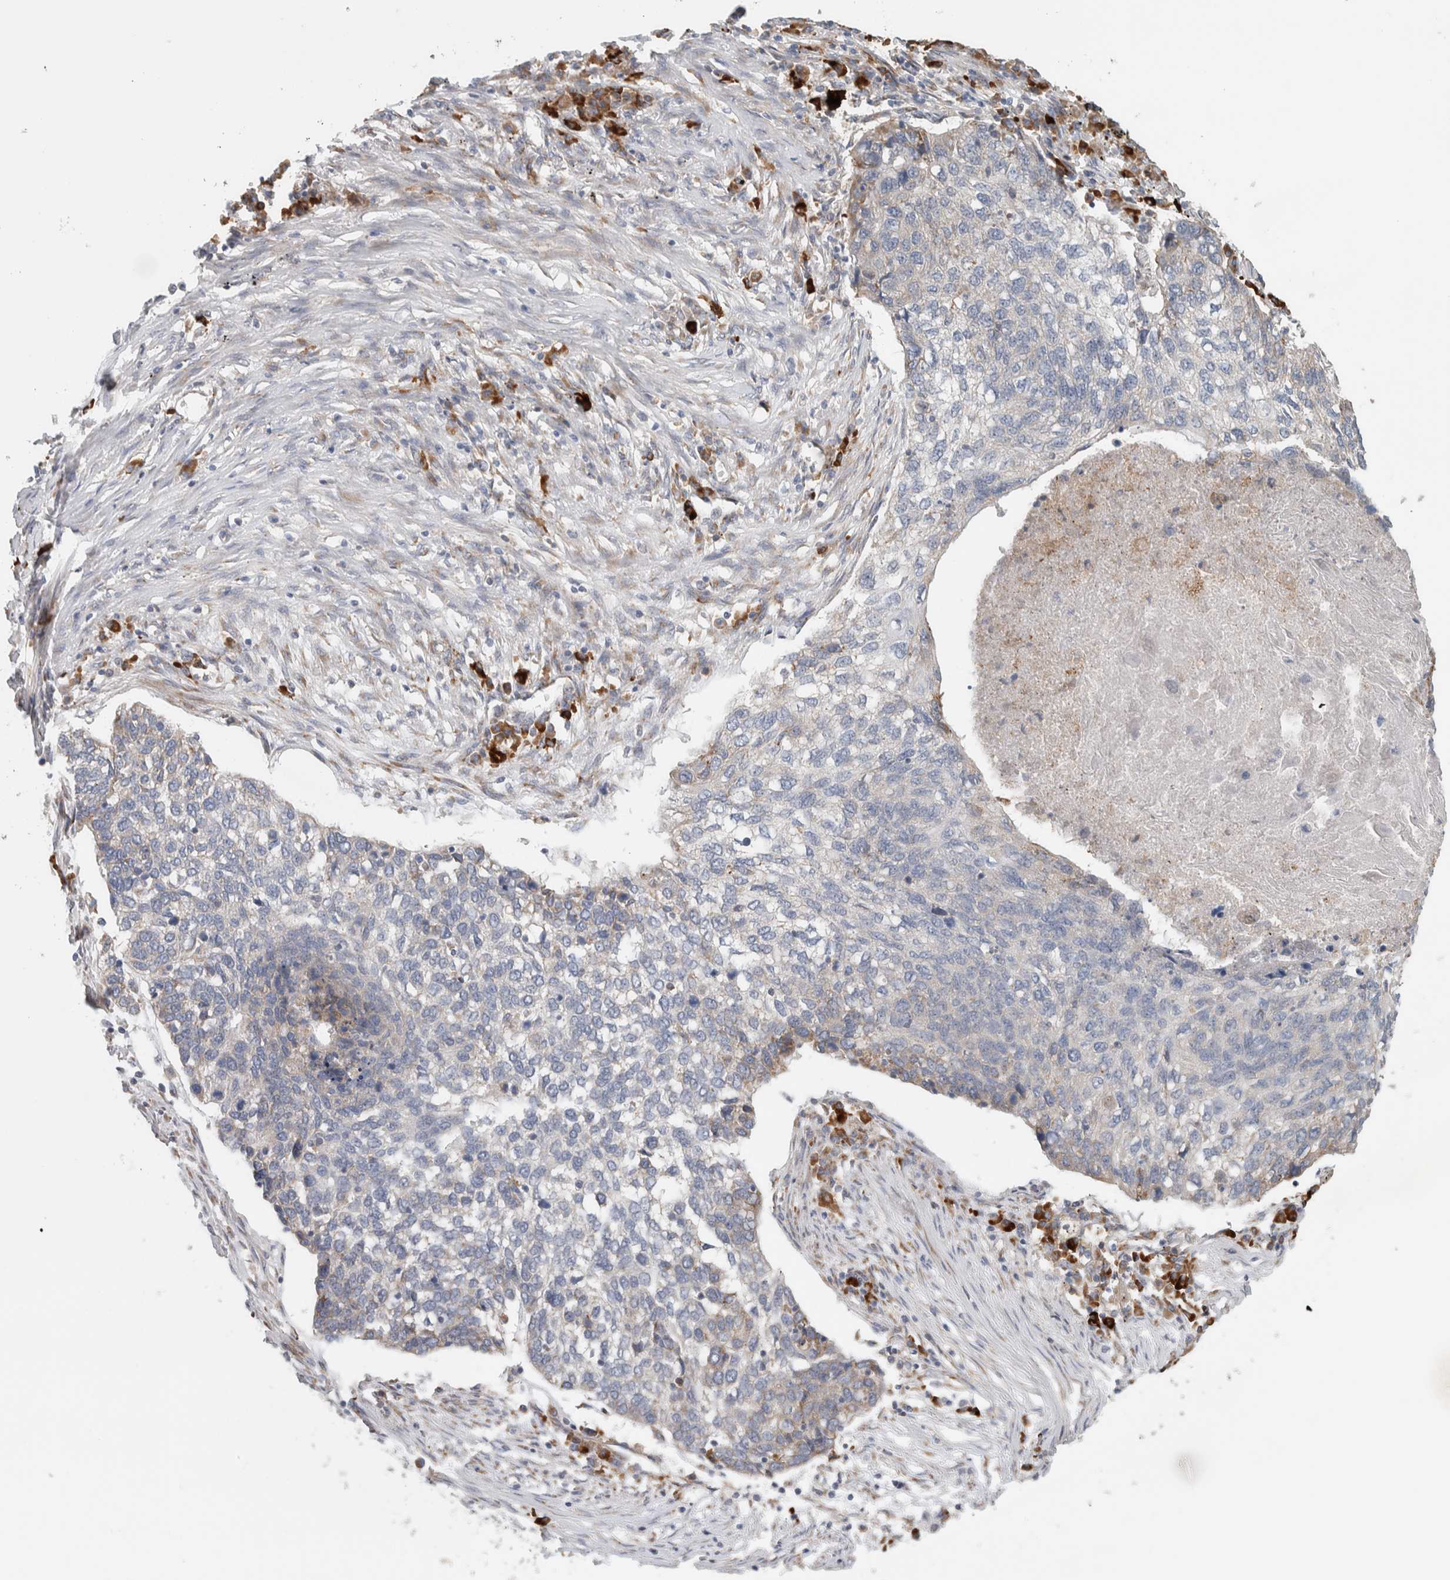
{"staining": {"intensity": "weak", "quantity": "<25%", "location": "cytoplasmic/membranous"}, "tissue": "lung cancer", "cell_type": "Tumor cells", "image_type": "cancer", "snomed": [{"axis": "morphology", "description": "Squamous cell carcinoma, NOS"}, {"axis": "topography", "description": "Lung"}], "caption": "DAB immunohistochemical staining of squamous cell carcinoma (lung) demonstrates no significant expression in tumor cells.", "gene": "ADCY8", "patient": {"sex": "female", "age": 63}}